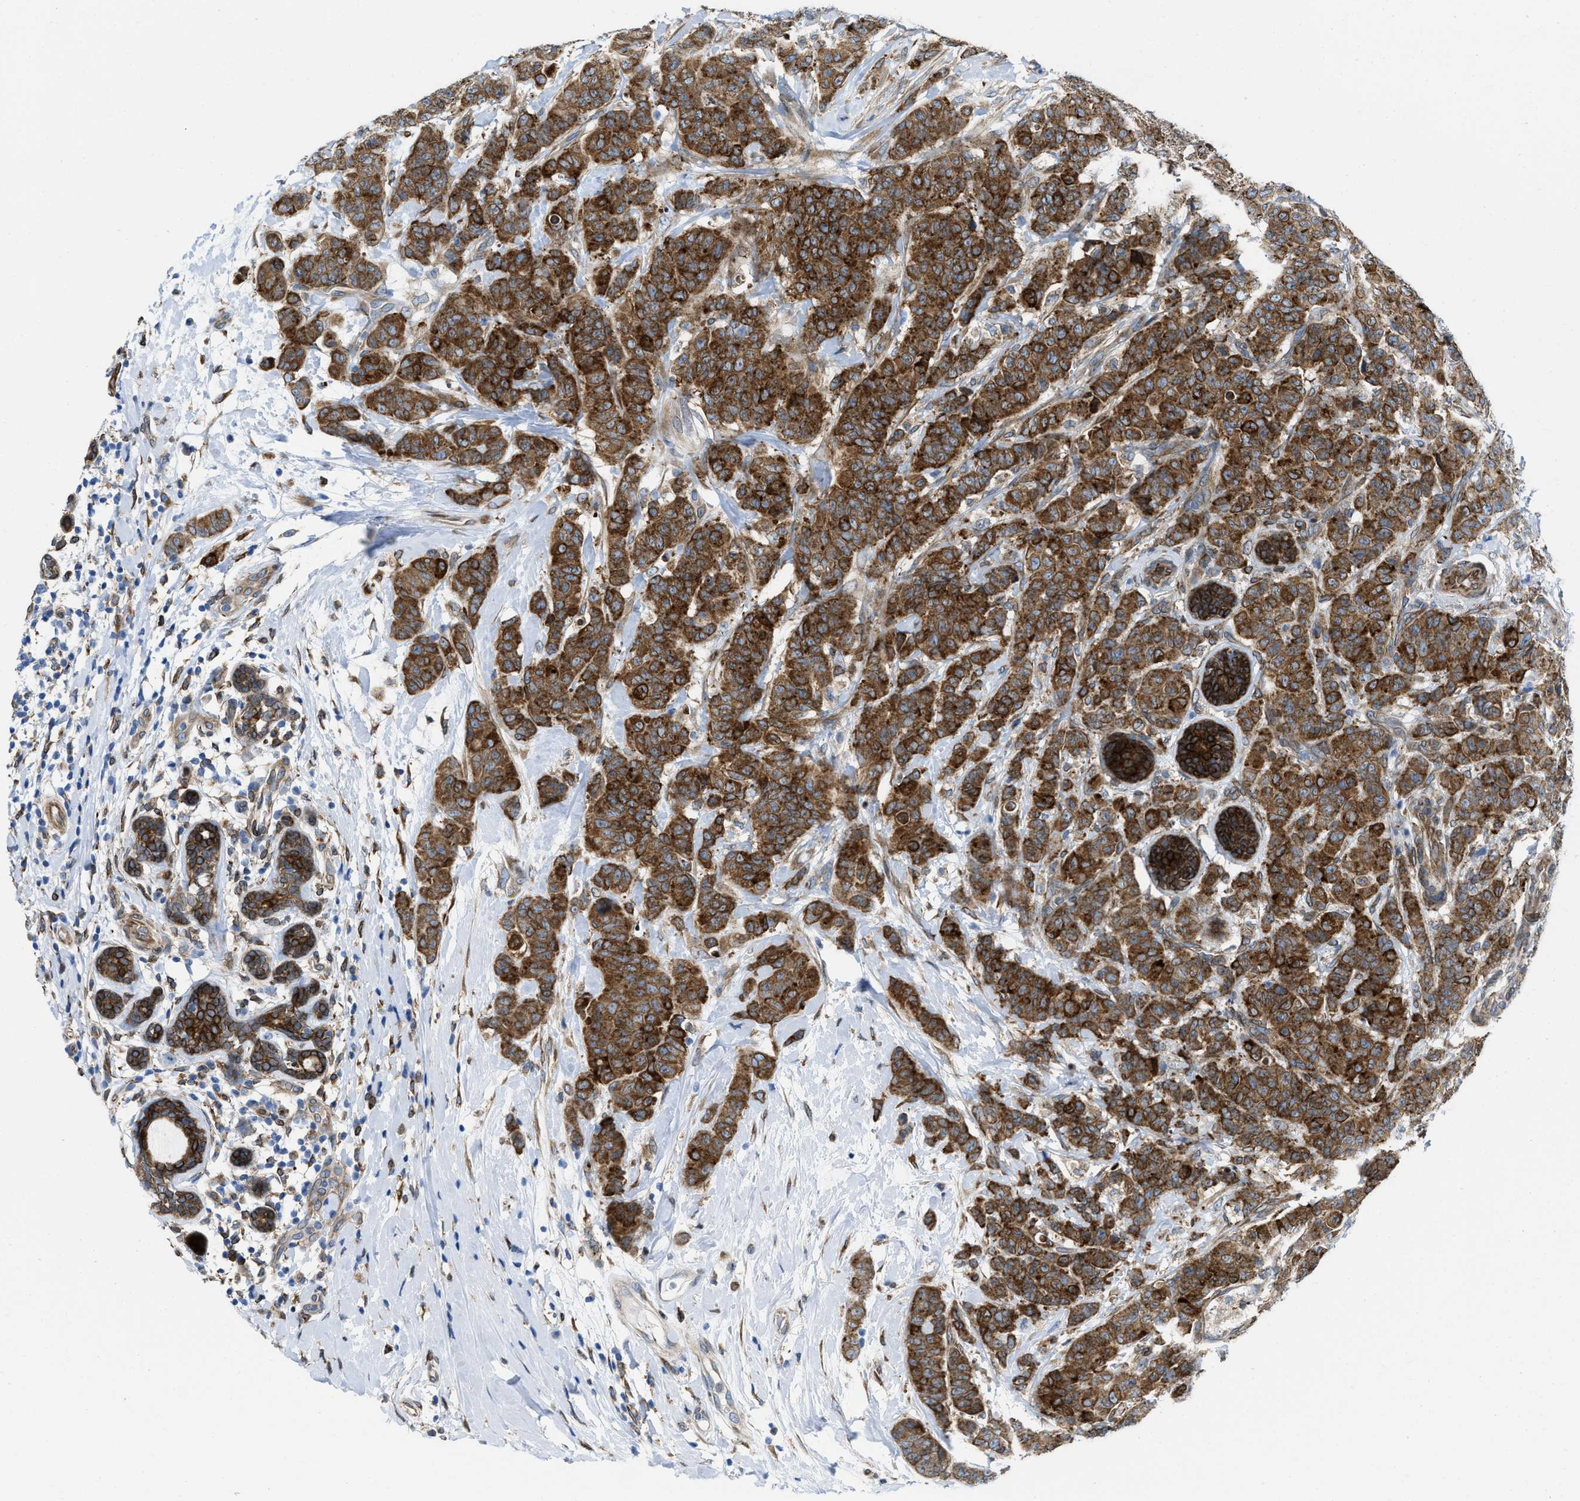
{"staining": {"intensity": "strong", "quantity": ">75%", "location": "cytoplasmic/membranous"}, "tissue": "breast cancer", "cell_type": "Tumor cells", "image_type": "cancer", "snomed": [{"axis": "morphology", "description": "Normal tissue, NOS"}, {"axis": "morphology", "description": "Duct carcinoma"}, {"axis": "topography", "description": "Breast"}], "caption": "A high amount of strong cytoplasmic/membranous staining is seen in approximately >75% of tumor cells in breast cancer (infiltrating ductal carcinoma) tissue.", "gene": "ERLIN2", "patient": {"sex": "female", "age": 40}}